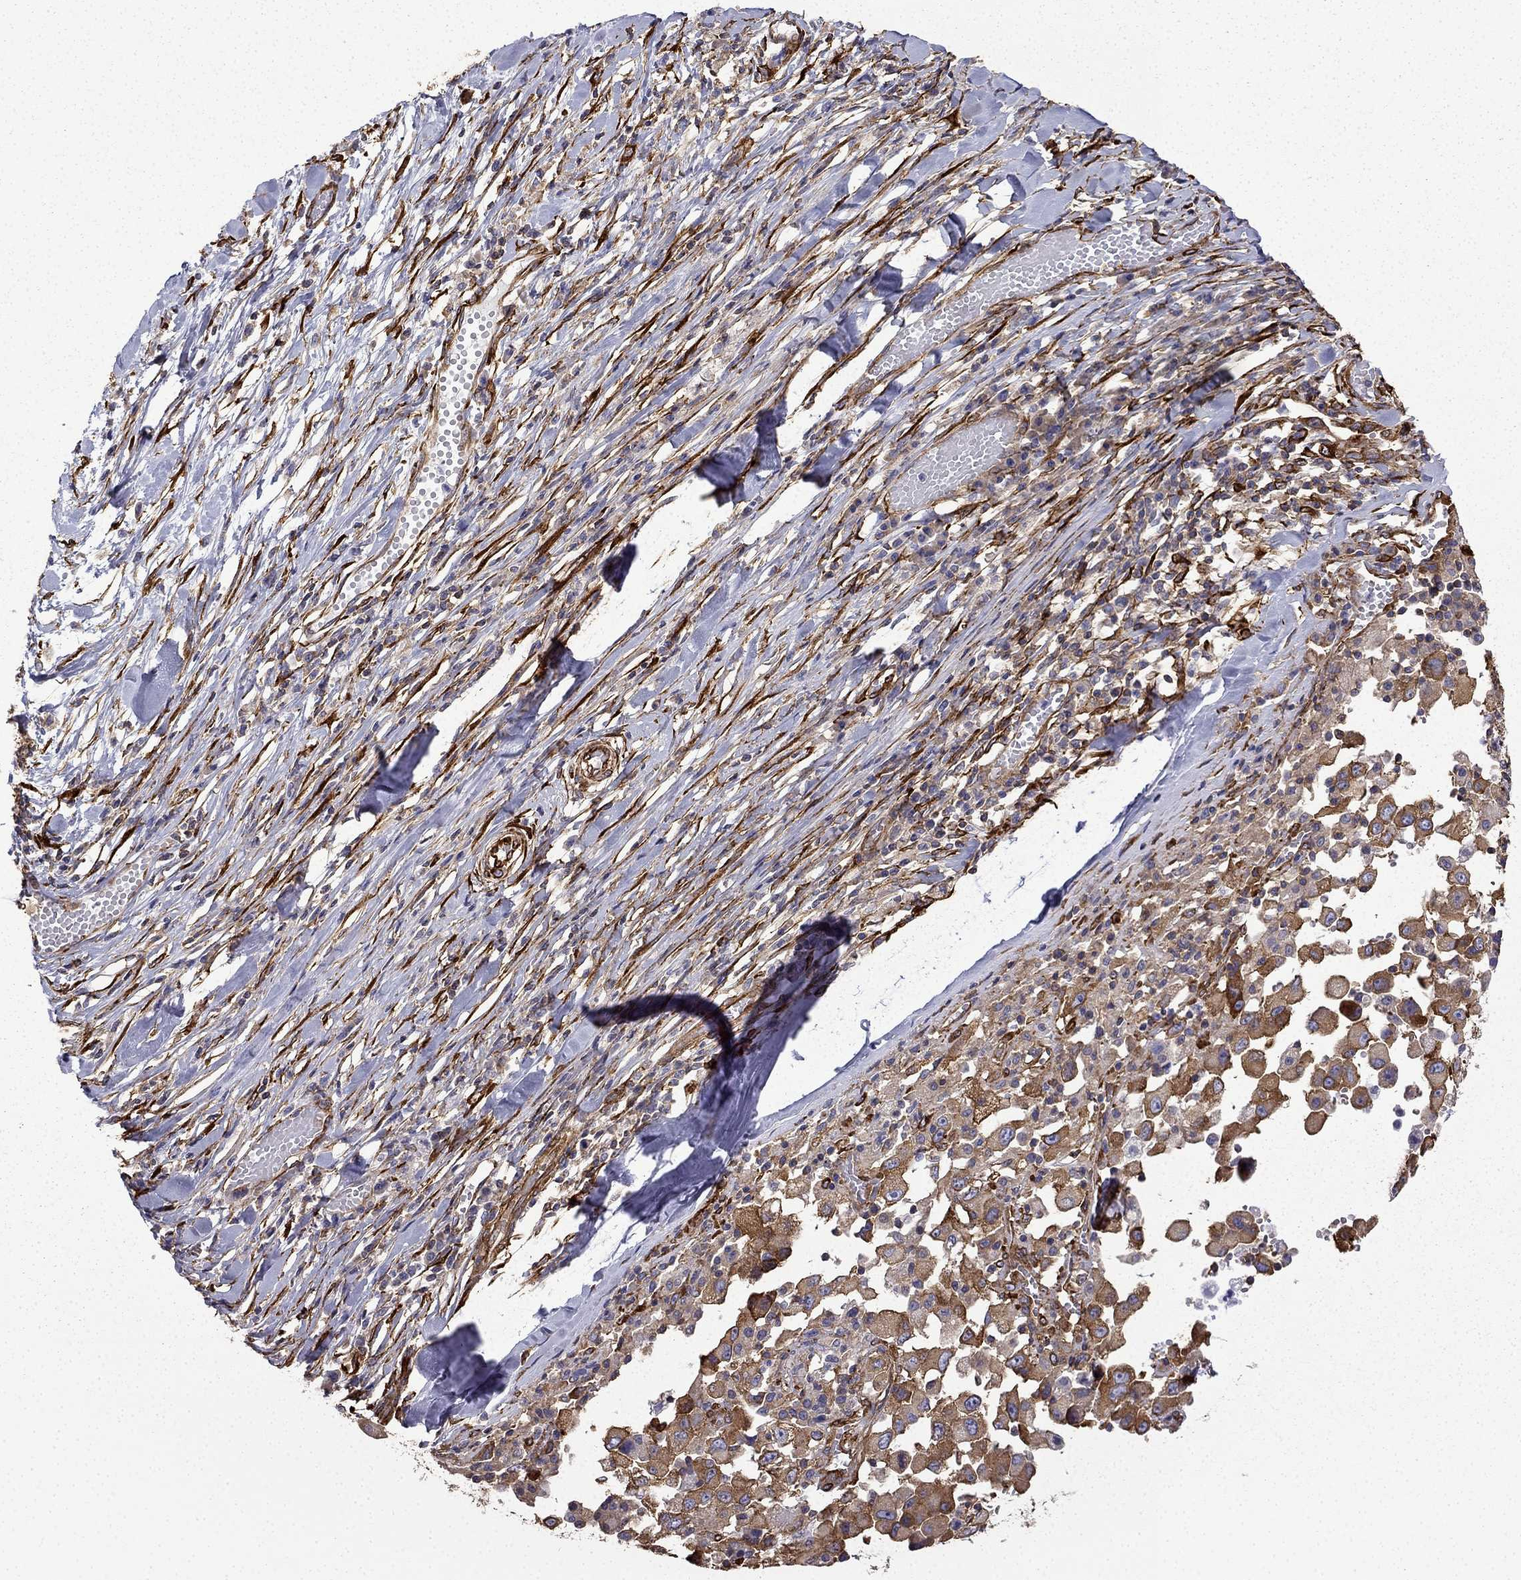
{"staining": {"intensity": "moderate", "quantity": ">75%", "location": "cytoplasmic/membranous"}, "tissue": "melanoma", "cell_type": "Tumor cells", "image_type": "cancer", "snomed": [{"axis": "morphology", "description": "Malignant melanoma, Metastatic site"}, {"axis": "topography", "description": "Lymph node"}], "caption": "Protein staining shows moderate cytoplasmic/membranous expression in about >75% of tumor cells in melanoma. The staining was performed using DAB (3,3'-diaminobenzidine) to visualize the protein expression in brown, while the nuclei were stained in blue with hematoxylin (Magnification: 20x).", "gene": "MAP4", "patient": {"sex": "male", "age": 50}}